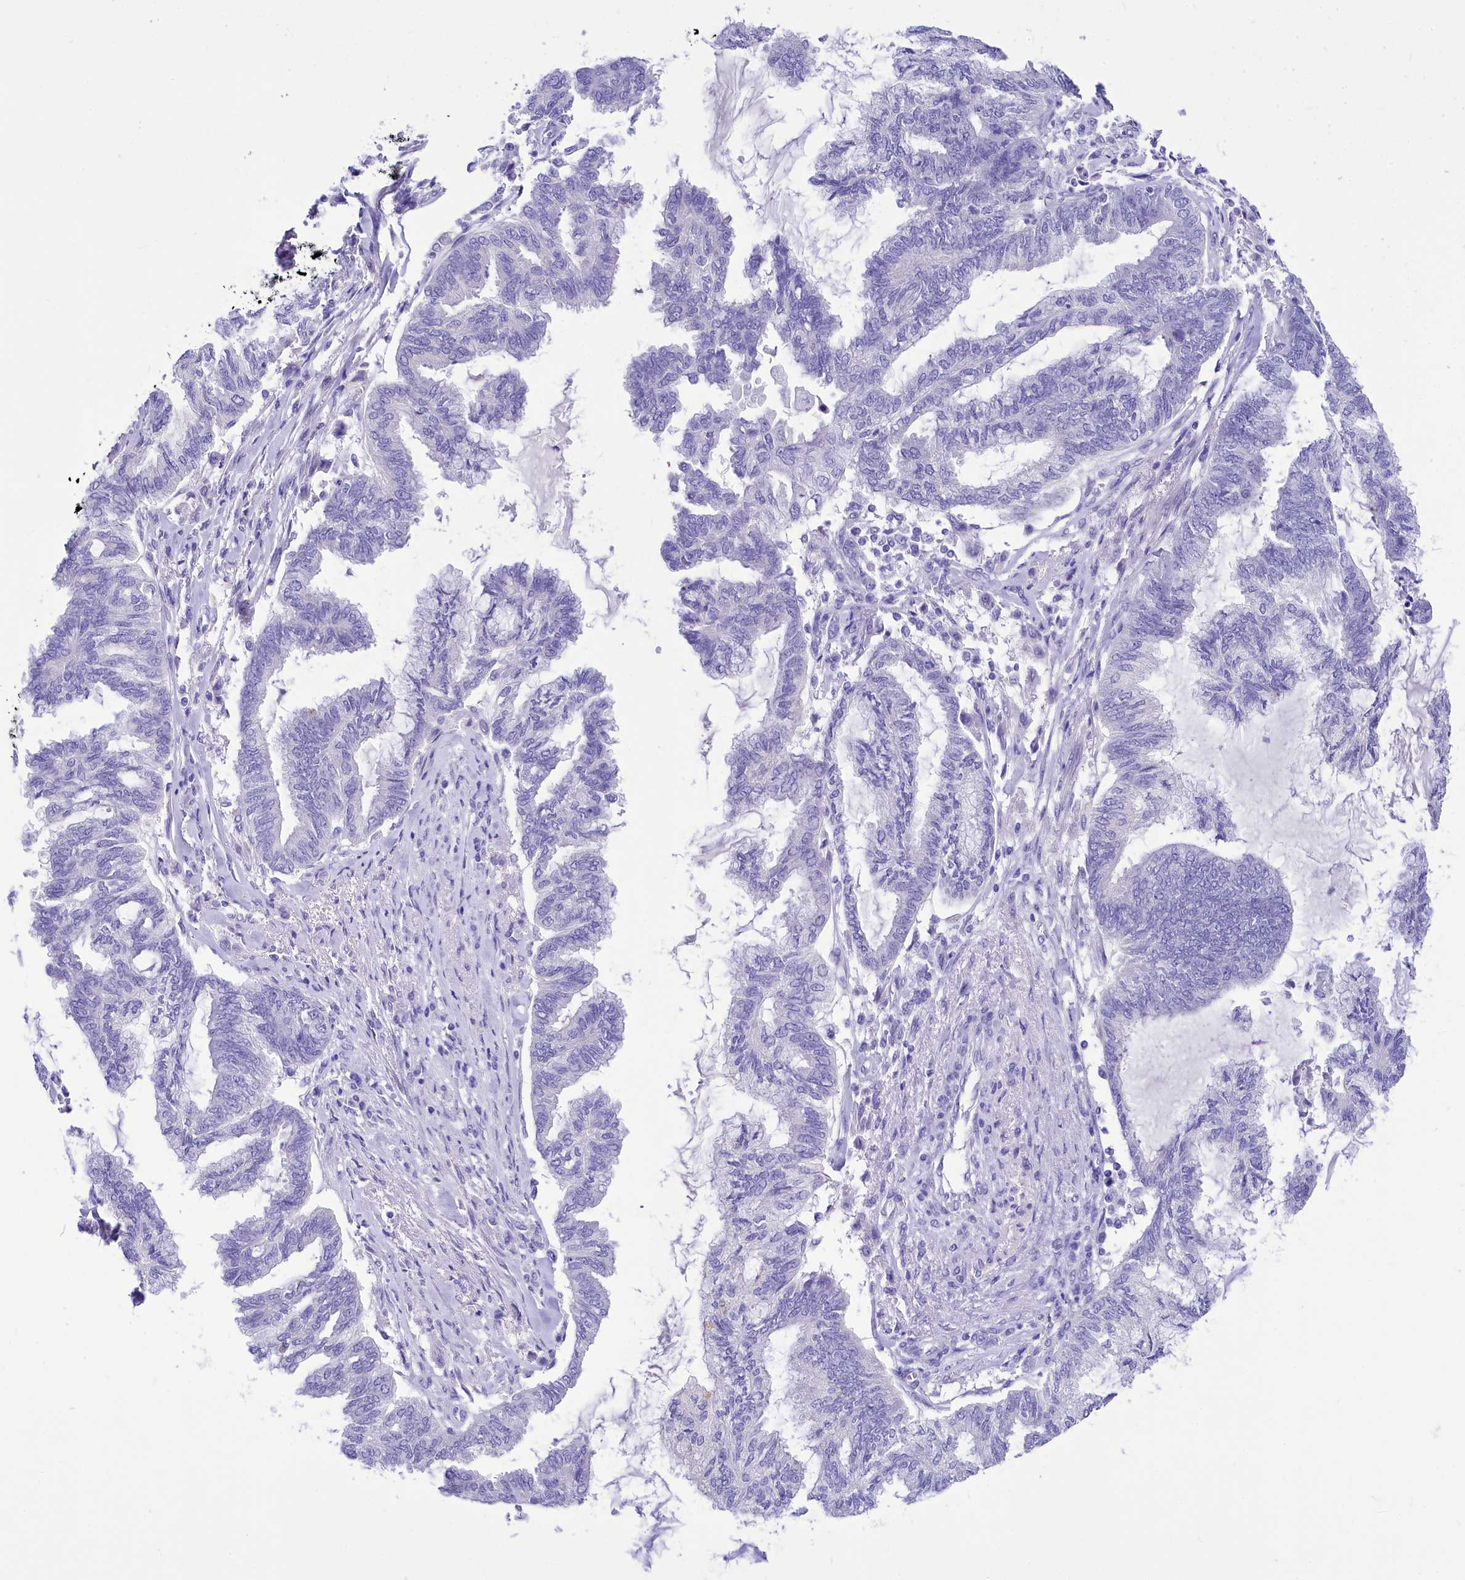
{"staining": {"intensity": "negative", "quantity": "none", "location": "none"}, "tissue": "endometrial cancer", "cell_type": "Tumor cells", "image_type": "cancer", "snomed": [{"axis": "morphology", "description": "Adenocarcinoma, NOS"}, {"axis": "topography", "description": "Endometrium"}], "caption": "Immunohistochemistry of endometrial adenocarcinoma exhibits no staining in tumor cells. Nuclei are stained in blue.", "gene": "TTC36", "patient": {"sex": "female", "age": 86}}